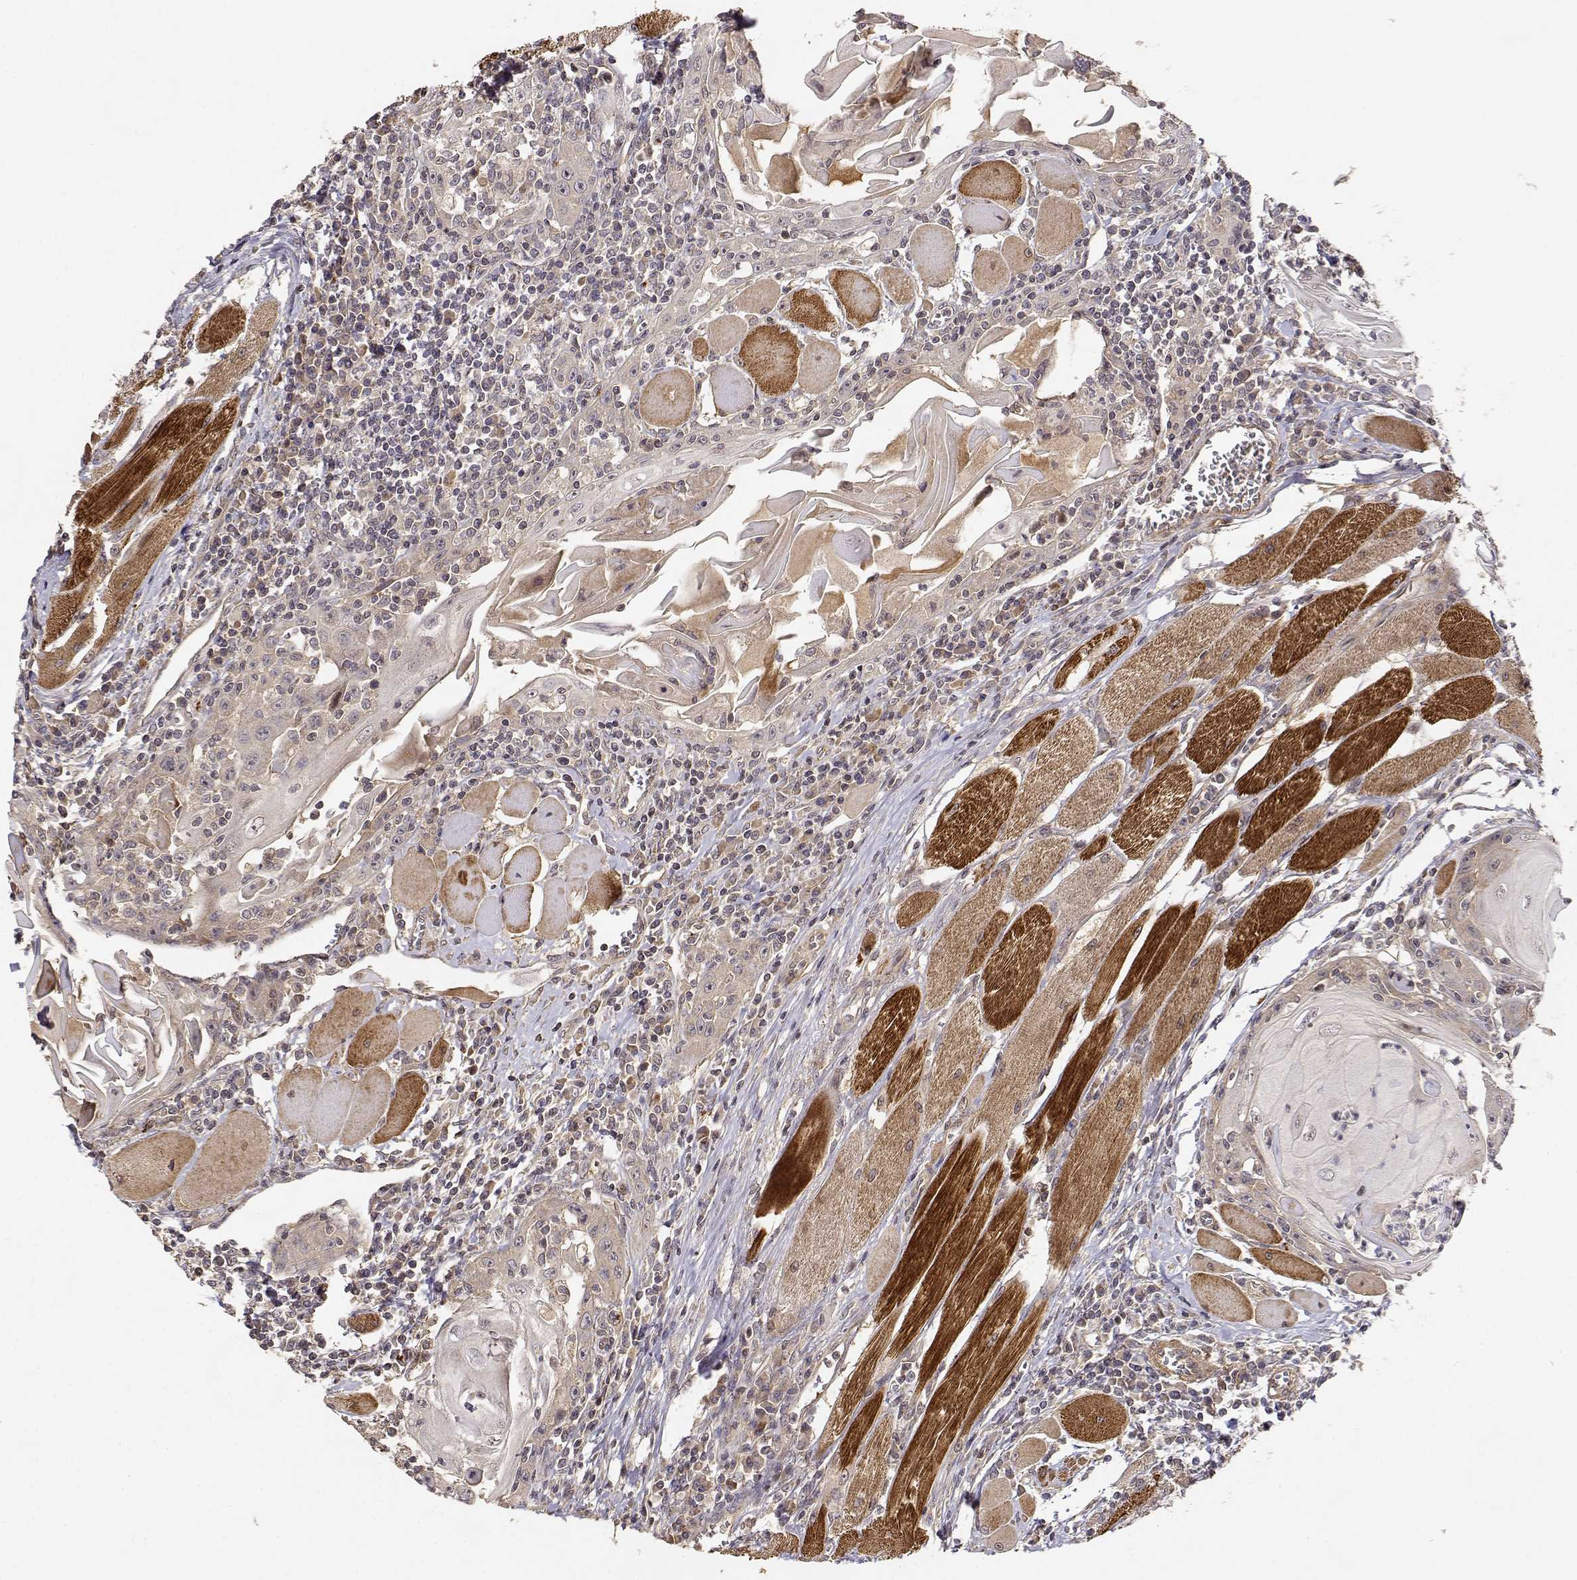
{"staining": {"intensity": "weak", "quantity": "25%-75%", "location": "cytoplasmic/membranous"}, "tissue": "head and neck cancer", "cell_type": "Tumor cells", "image_type": "cancer", "snomed": [{"axis": "morphology", "description": "Normal tissue, NOS"}, {"axis": "morphology", "description": "Squamous cell carcinoma, NOS"}, {"axis": "topography", "description": "Oral tissue"}, {"axis": "topography", "description": "Head-Neck"}], "caption": "A brown stain labels weak cytoplasmic/membranous staining of a protein in head and neck cancer (squamous cell carcinoma) tumor cells. (brown staining indicates protein expression, while blue staining denotes nuclei).", "gene": "PICK1", "patient": {"sex": "male", "age": 52}}